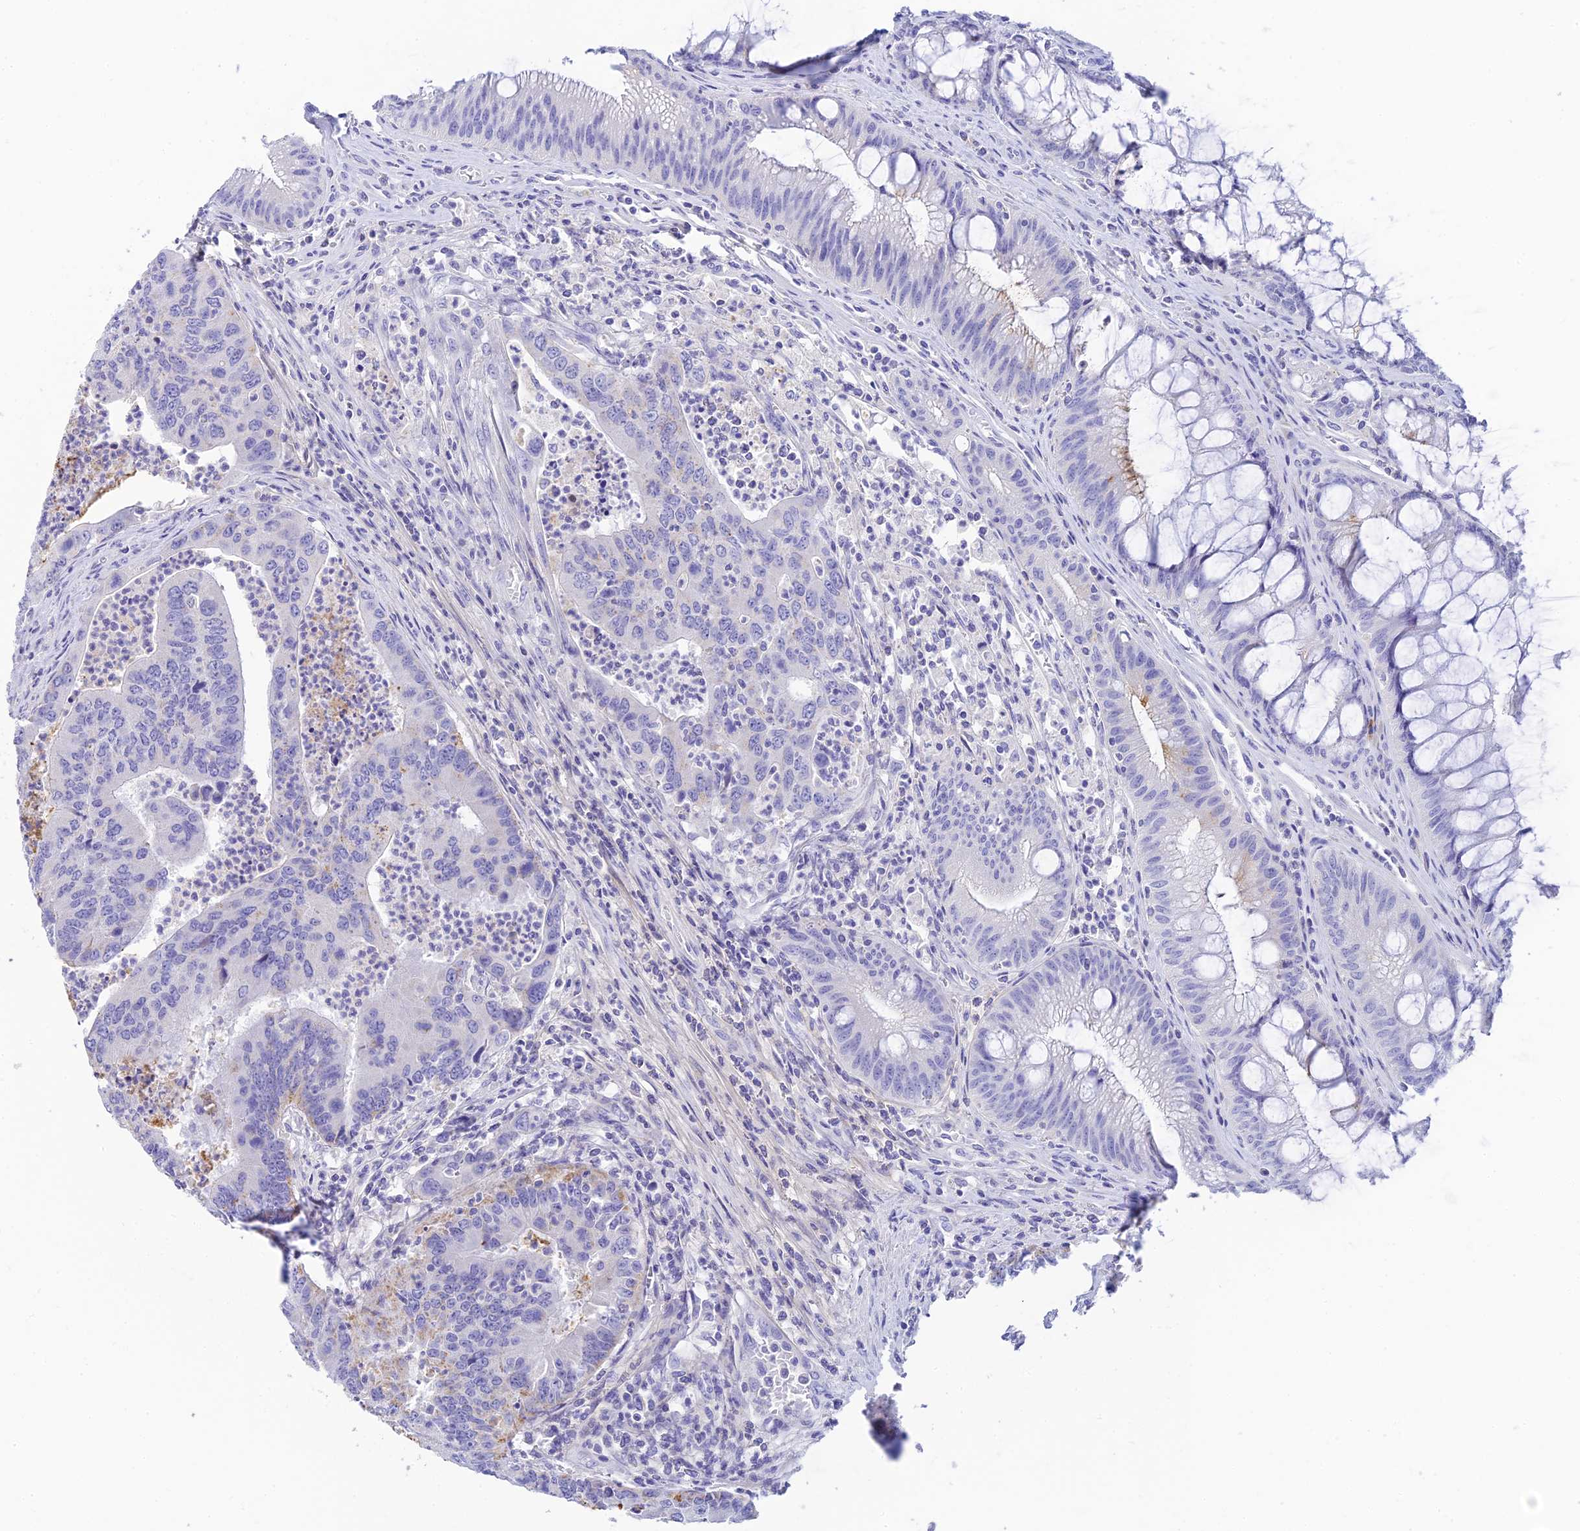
{"staining": {"intensity": "negative", "quantity": "none", "location": "none"}, "tissue": "colorectal cancer", "cell_type": "Tumor cells", "image_type": "cancer", "snomed": [{"axis": "morphology", "description": "Adenocarcinoma, NOS"}, {"axis": "topography", "description": "Colon"}], "caption": "Tumor cells show no significant protein expression in colorectal adenocarcinoma.", "gene": "C12orf29", "patient": {"sex": "female", "age": 67}}